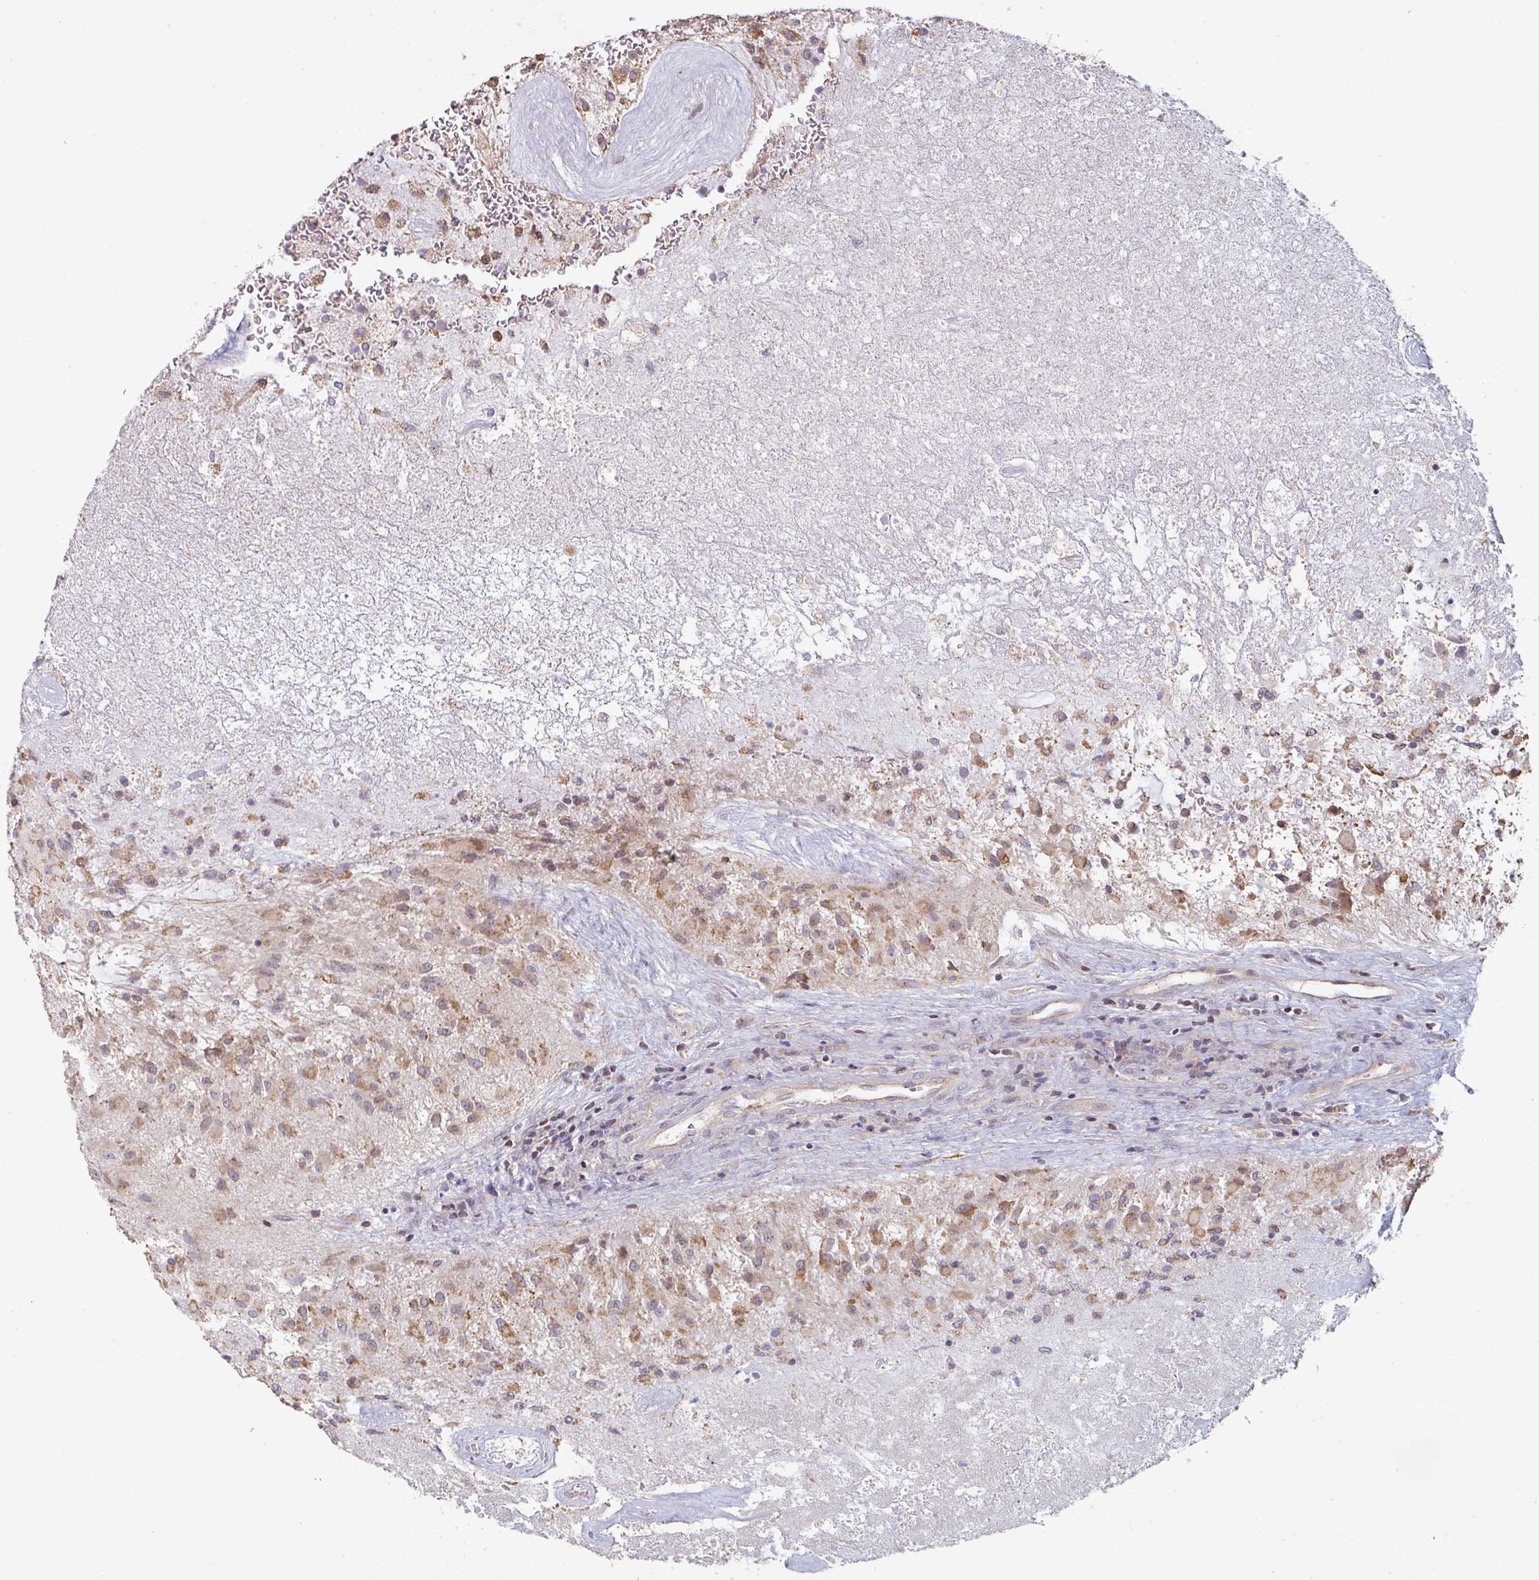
{"staining": {"intensity": "moderate", "quantity": "25%-75%", "location": "cytoplasmic/membranous,nuclear"}, "tissue": "glioma", "cell_type": "Tumor cells", "image_type": "cancer", "snomed": [{"axis": "morphology", "description": "Glioma, malignant, High grade"}, {"axis": "topography", "description": "Brain"}], "caption": "Immunohistochemical staining of human high-grade glioma (malignant) shows moderate cytoplasmic/membranous and nuclear protein staining in approximately 25%-75% of tumor cells.", "gene": "RANGRF", "patient": {"sex": "female", "age": 67}}